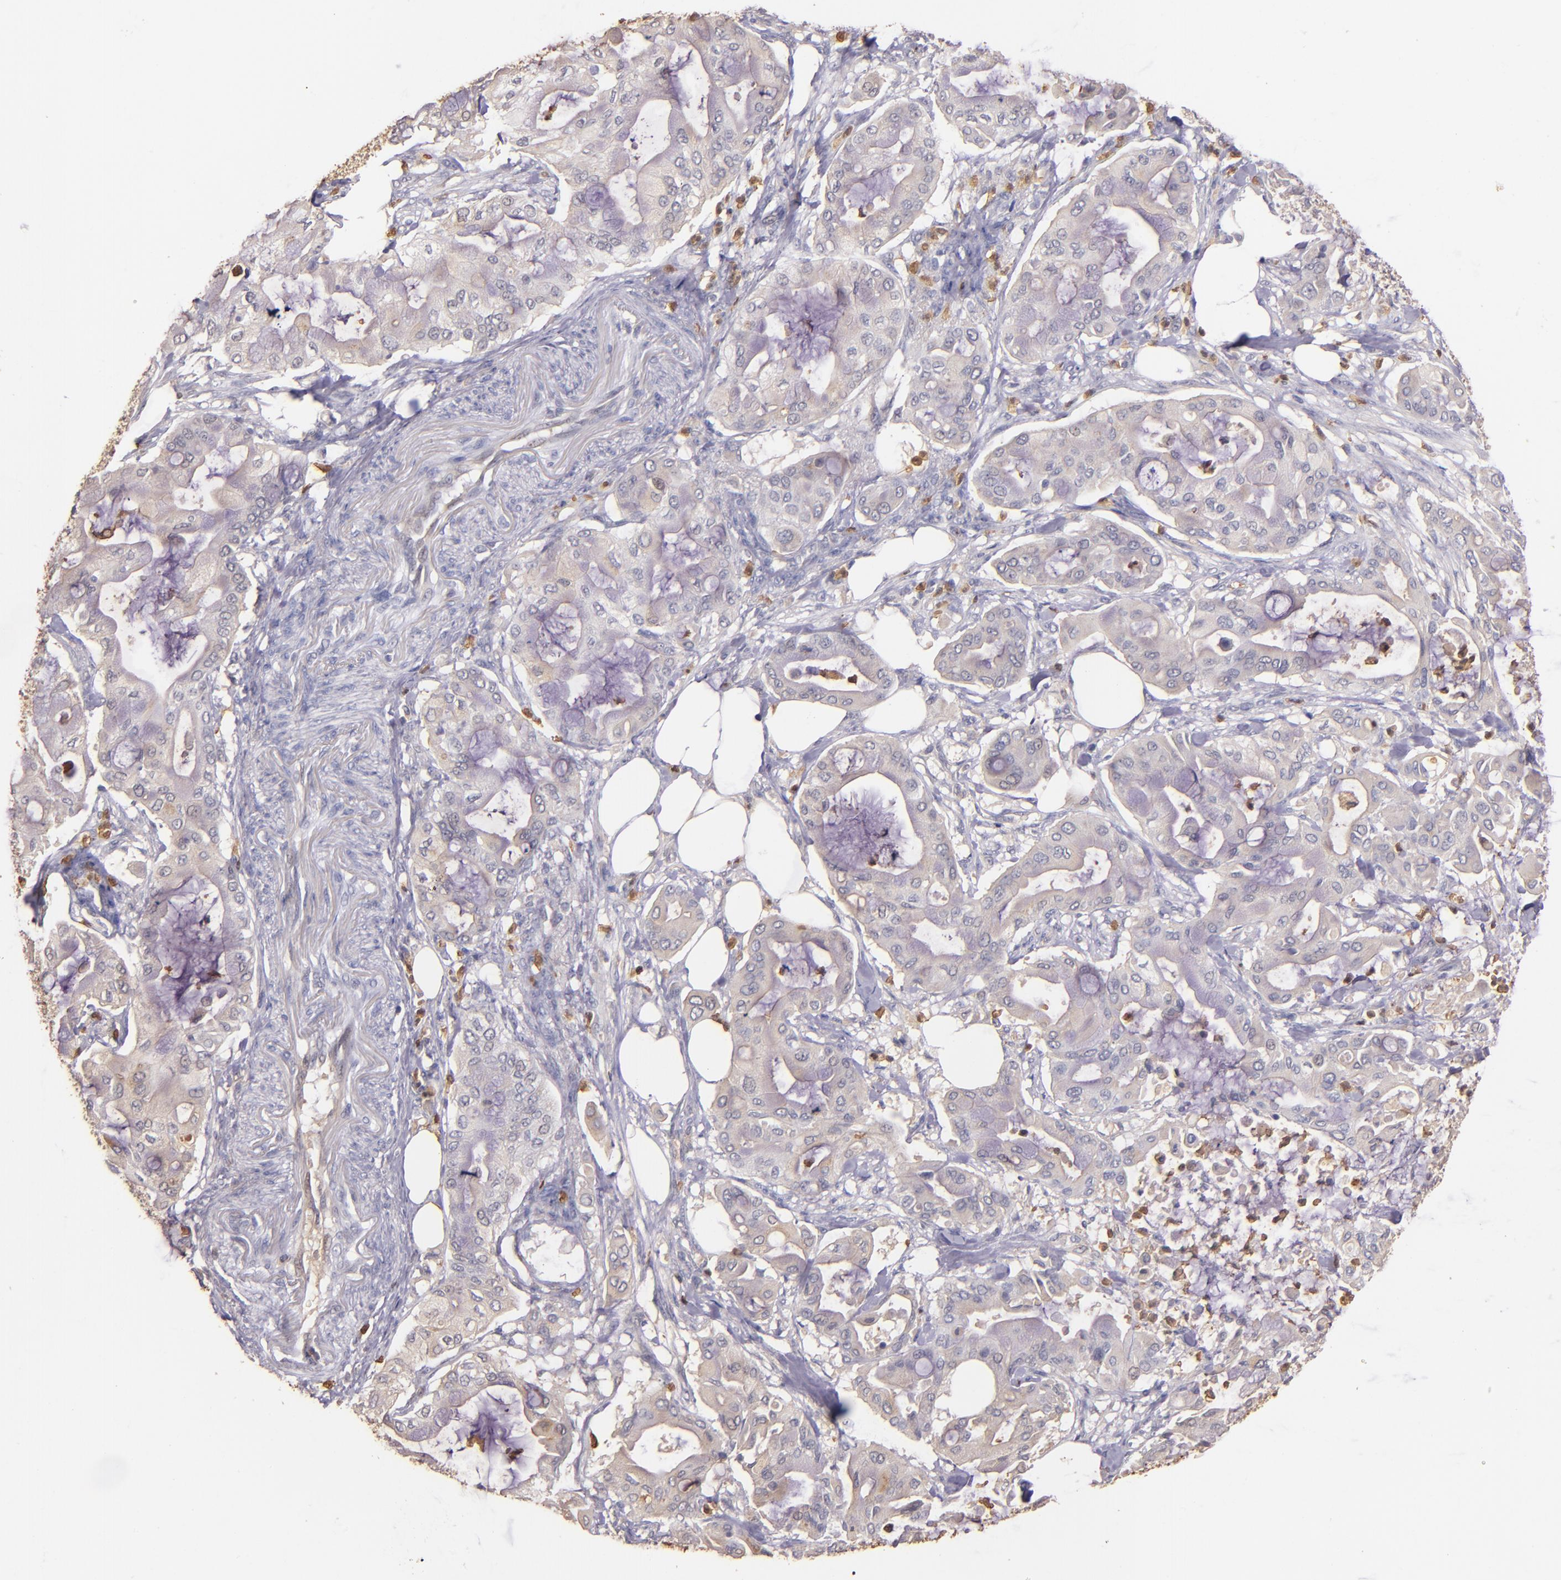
{"staining": {"intensity": "weak", "quantity": ">75%", "location": "cytoplasmic/membranous"}, "tissue": "pancreatic cancer", "cell_type": "Tumor cells", "image_type": "cancer", "snomed": [{"axis": "morphology", "description": "Adenocarcinoma, NOS"}, {"axis": "morphology", "description": "Adenocarcinoma, metastatic, NOS"}, {"axis": "topography", "description": "Lymph node"}, {"axis": "topography", "description": "Pancreas"}, {"axis": "topography", "description": "Duodenum"}], "caption": "Brown immunohistochemical staining in human pancreatic cancer demonstrates weak cytoplasmic/membranous staining in approximately >75% of tumor cells.", "gene": "PTS", "patient": {"sex": "female", "age": 64}}